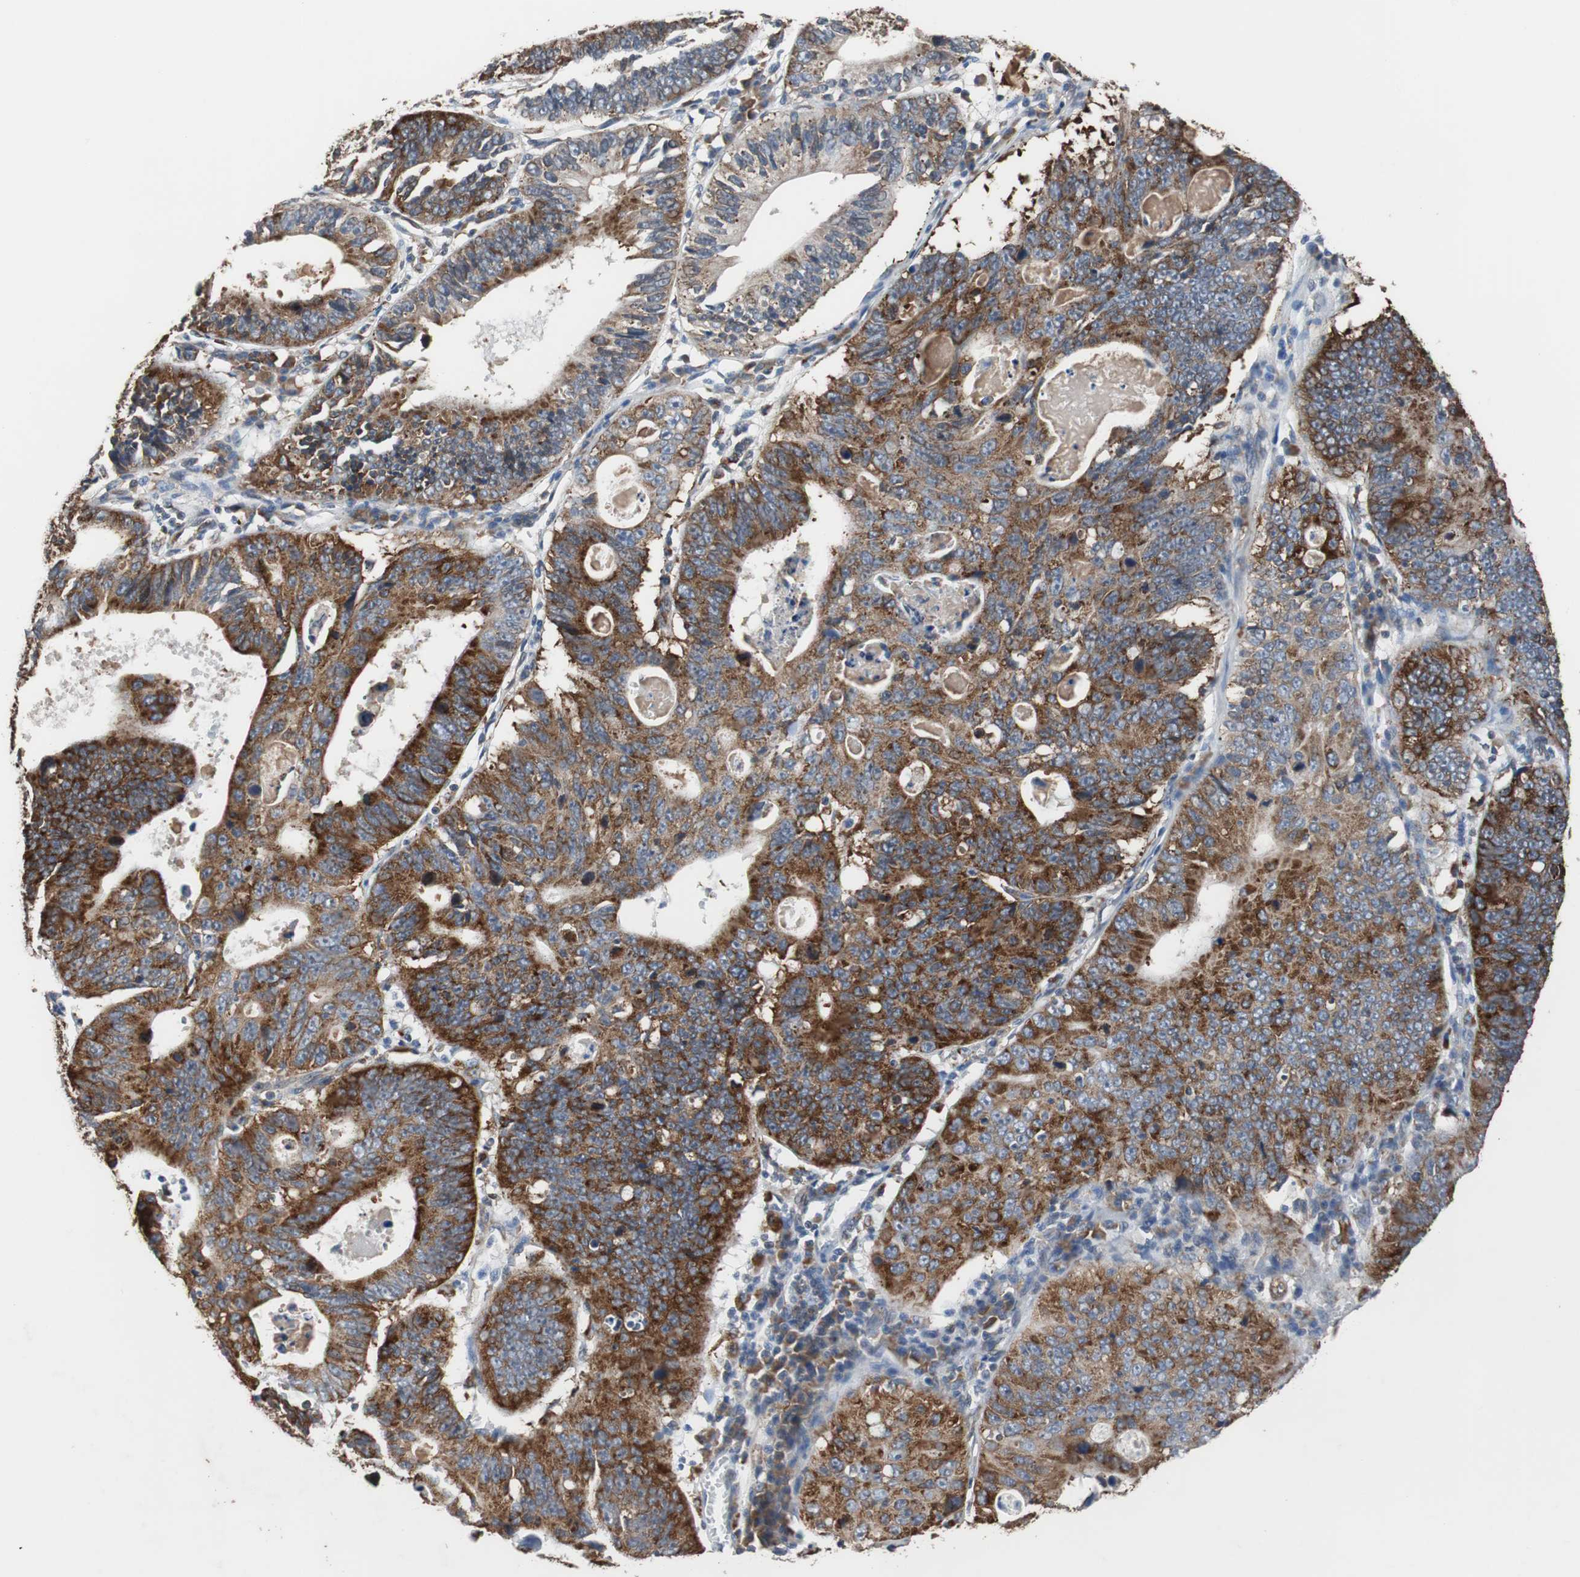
{"staining": {"intensity": "strong", "quantity": ">75%", "location": "cytoplasmic/membranous"}, "tissue": "stomach cancer", "cell_type": "Tumor cells", "image_type": "cancer", "snomed": [{"axis": "morphology", "description": "Adenocarcinoma, NOS"}, {"axis": "topography", "description": "Stomach"}], "caption": "An immunohistochemistry (IHC) photomicrograph of tumor tissue is shown. Protein staining in brown highlights strong cytoplasmic/membranous positivity in stomach cancer within tumor cells.", "gene": "USP10", "patient": {"sex": "male", "age": 59}}